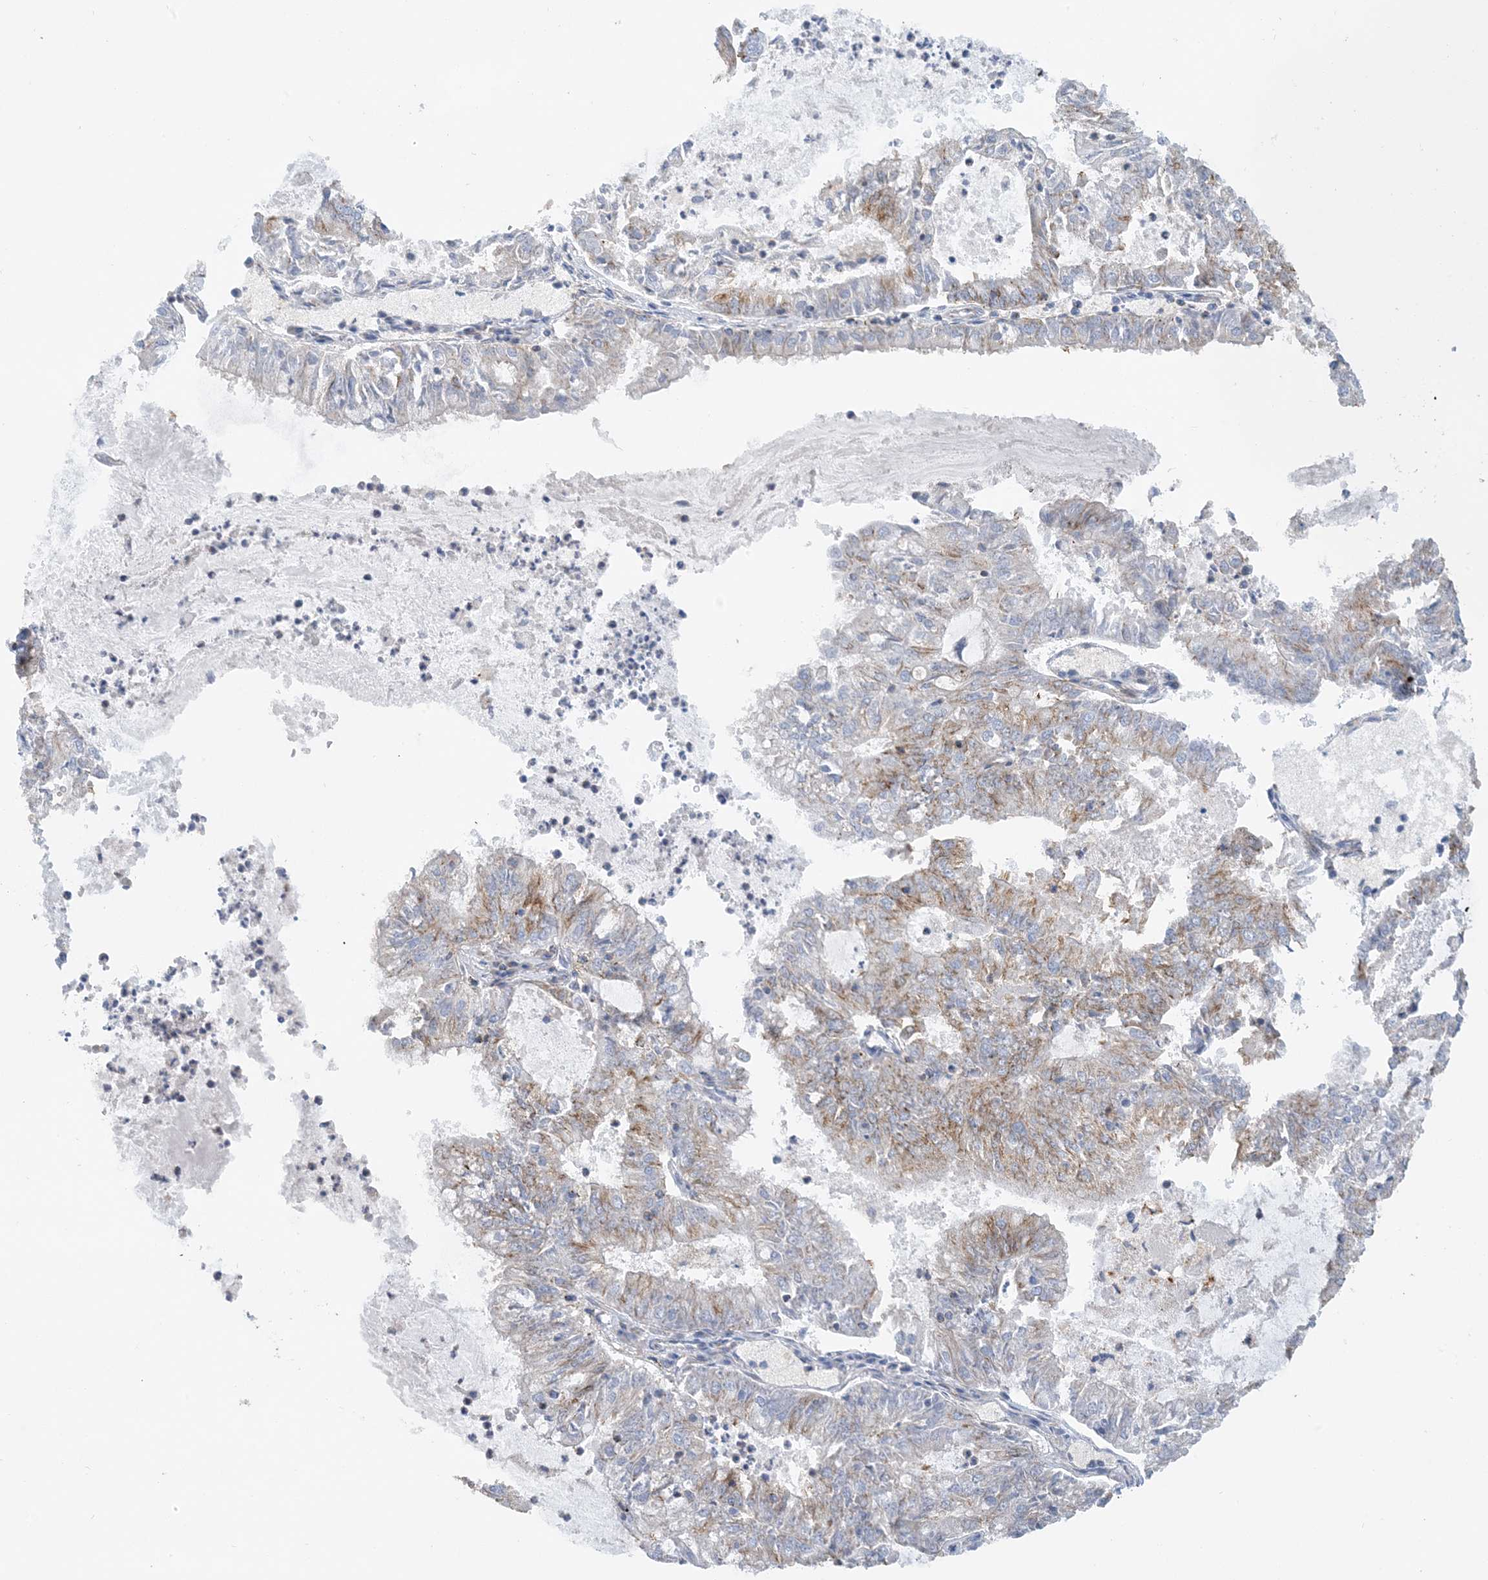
{"staining": {"intensity": "weak", "quantity": "25%-75%", "location": "cytoplasmic/membranous"}, "tissue": "endometrial cancer", "cell_type": "Tumor cells", "image_type": "cancer", "snomed": [{"axis": "morphology", "description": "Adenocarcinoma, NOS"}, {"axis": "topography", "description": "Endometrium"}], "caption": "Brown immunohistochemical staining in human endometrial adenocarcinoma shows weak cytoplasmic/membranous expression in about 25%-75% of tumor cells.", "gene": "CALHM5", "patient": {"sex": "female", "age": 57}}